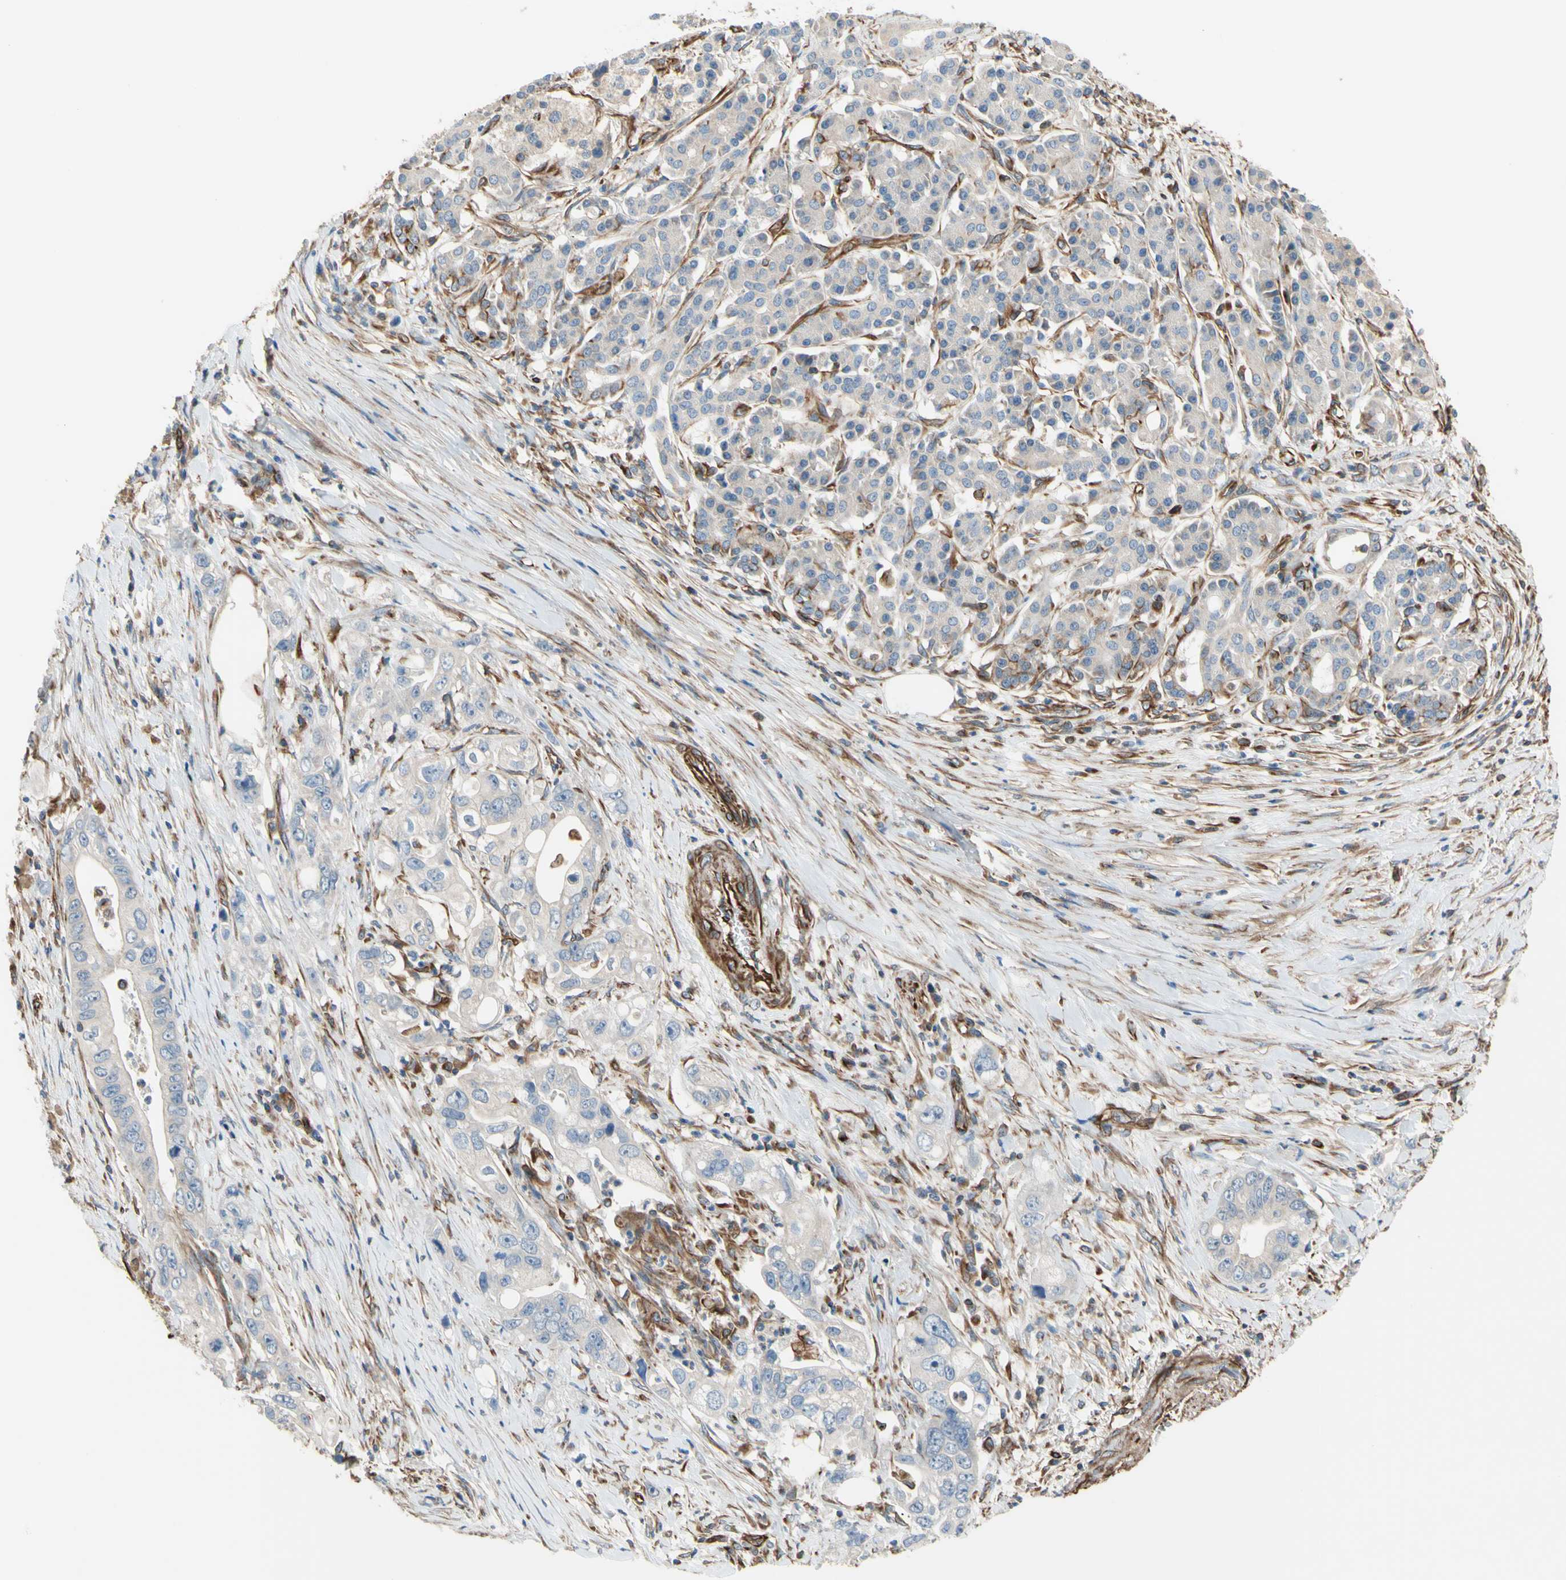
{"staining": {"intensity": "negative", "quantity": "none", "location": "none"}, "tissue": "pancreatic cancer", "cell_type": "Tumor cells", "image_type": "cancer", "snomed": [{"axis": "morphology", "description": "Normal tissue, NOS"}, {"axis": "topography", "description": "Pancreas"}], "caption": "Immunohistochemistry of human pancreatic cancer displays no positivity in tumor cells.", "gene": "TRAF2", "patient": {"sex": "male", "age": 42}}